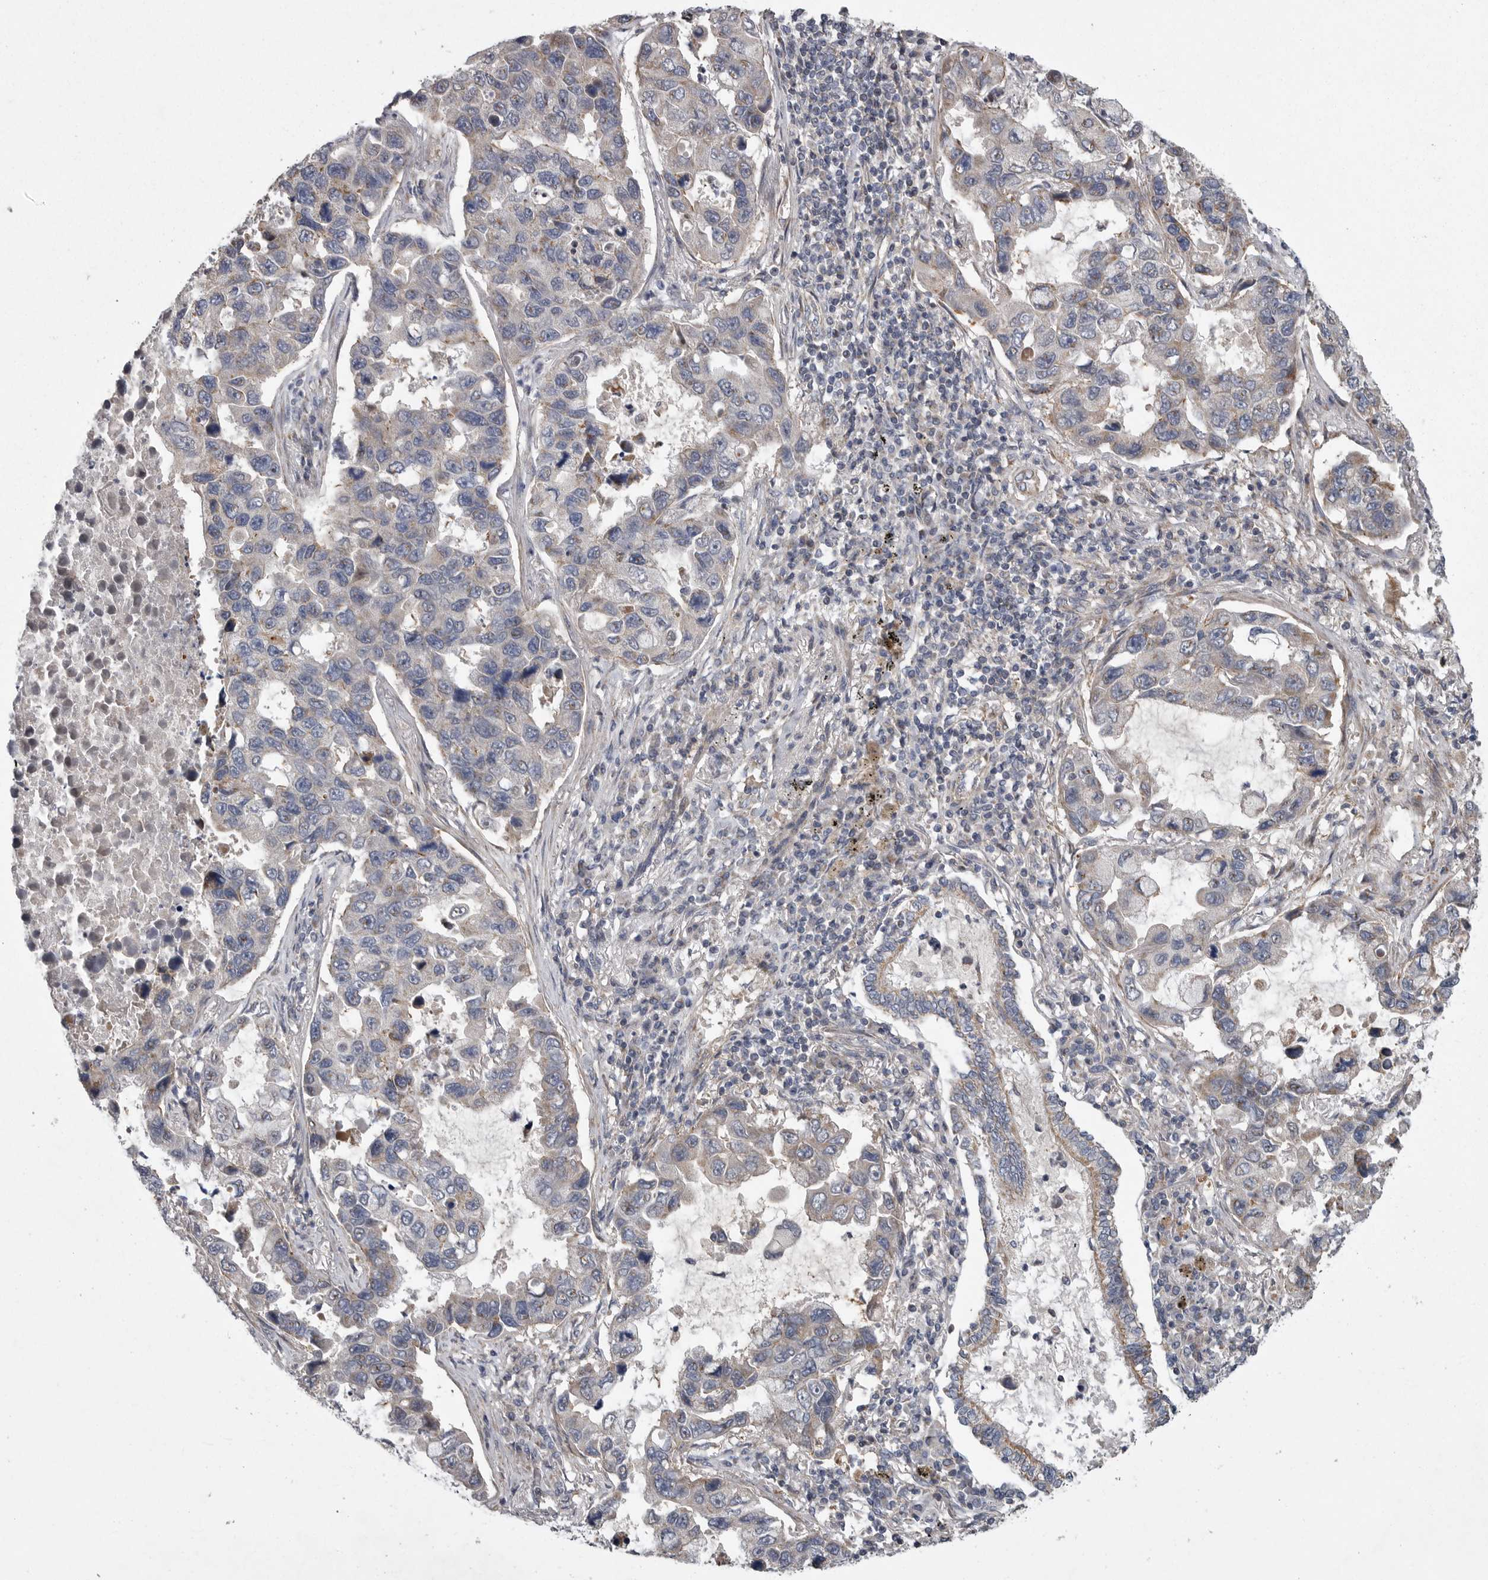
{"staining": {"intensity": "negative", "quantity": "none", "location": "none"}, "tissue": "lung cancer", "cell_type": "Tumor cells", "image_type": "cancer", "snomed": [{"axis": "morphology", "description": "Adenocarcinoma, NOS"}, {"axis": "topography", "description": "Lung"}], "caption": "Lung adenocarcinoma was stained to show a protein in brown. There is no significant staining in tumor cells. (DAB IHC with hematoxylin counter stain).", "gene": "CRP", "patient": {"sex": "male", "age": 64}}